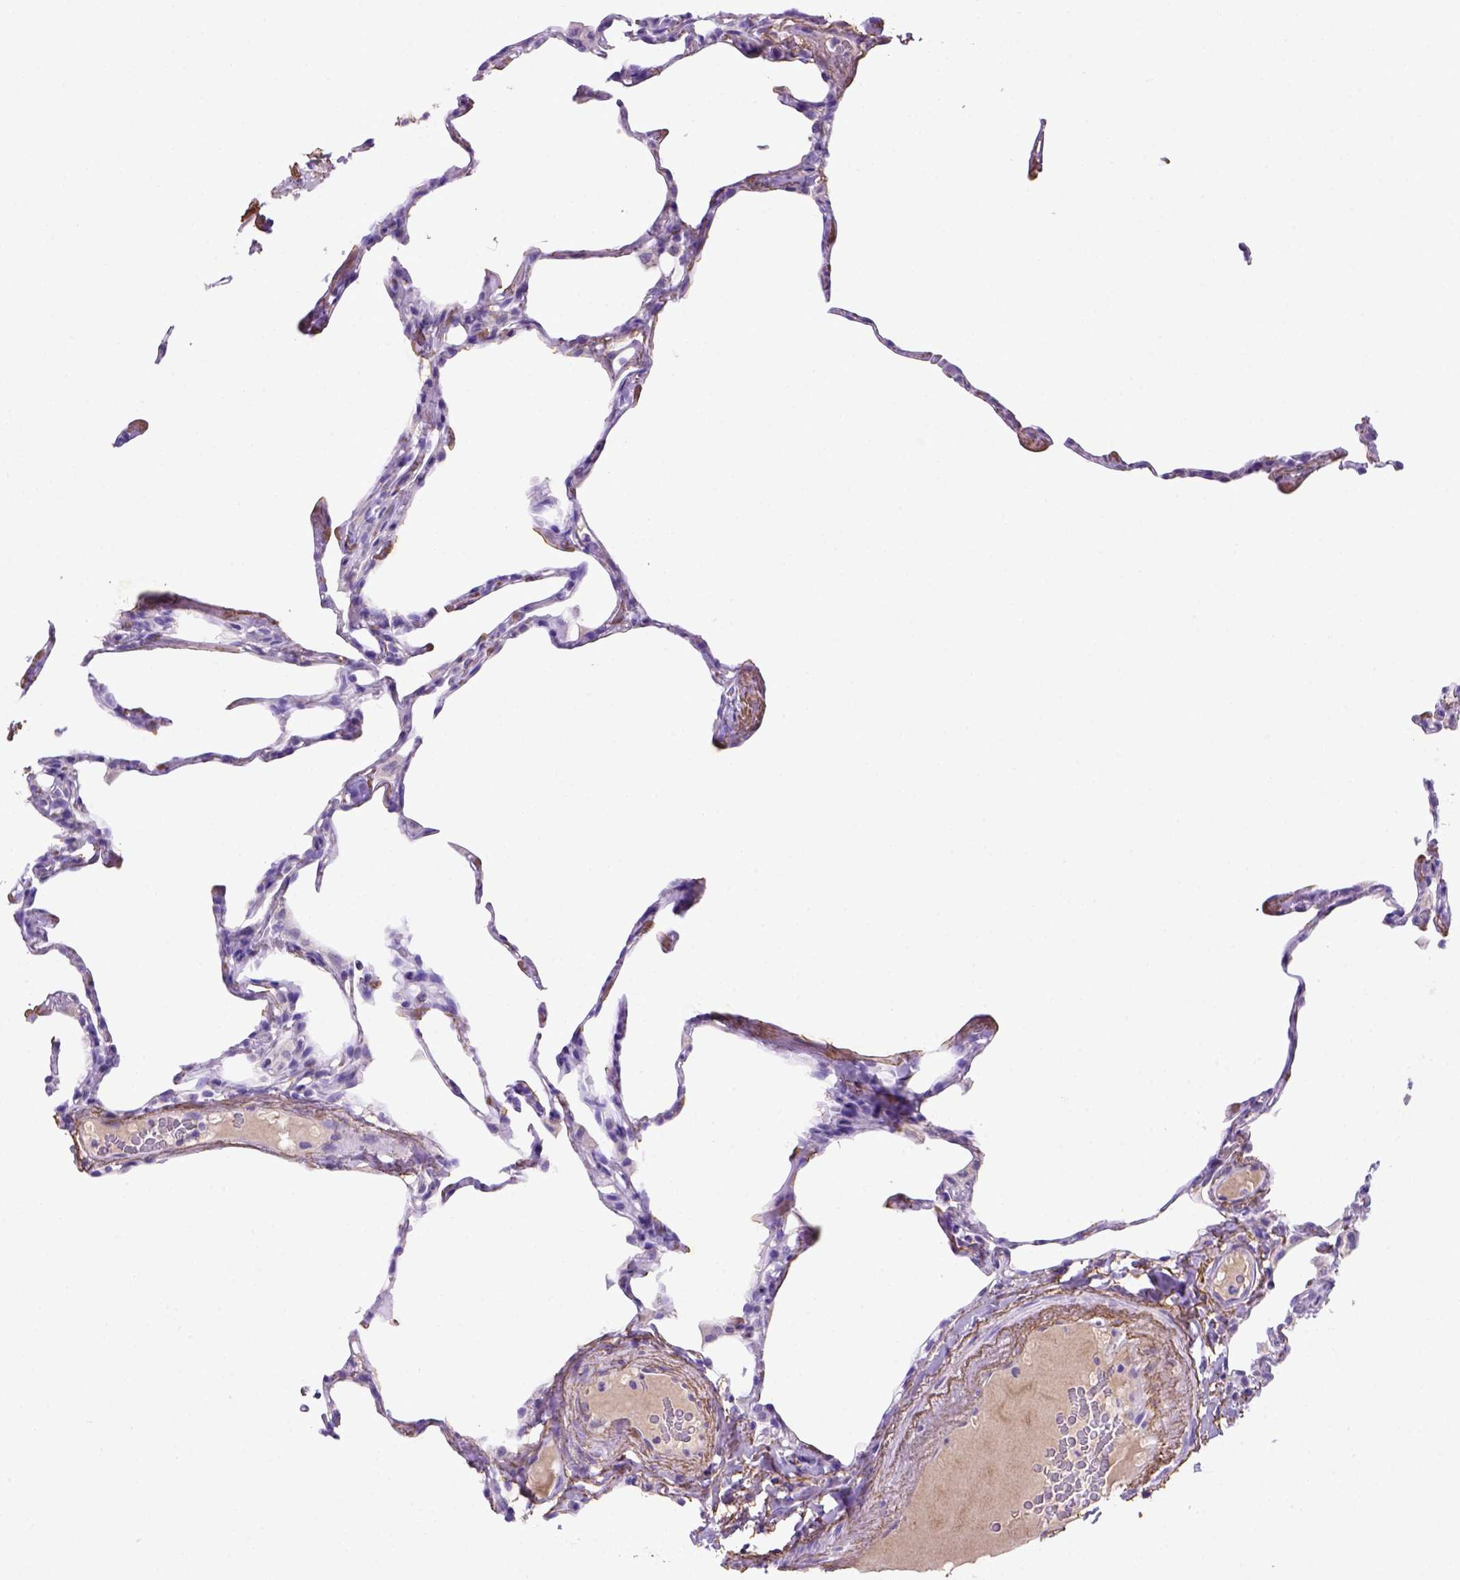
{"staining": {"intensity": "negative", "quantity": "none", "location": "none"}, "tissue": "lung", "cell_type": "Alveolar cells", "image_type": "normal", "snomed": [{"axis": "morphology", "description": "Normal tissue, NOS"}, {"axis": "topography", "description": "Lung"}], "caption": "Human lung stained for a protein using IHC reveals no staining in alveolar cells.", "gene": "SIRPD", "patient": {"sex": "male", "age": 65}}